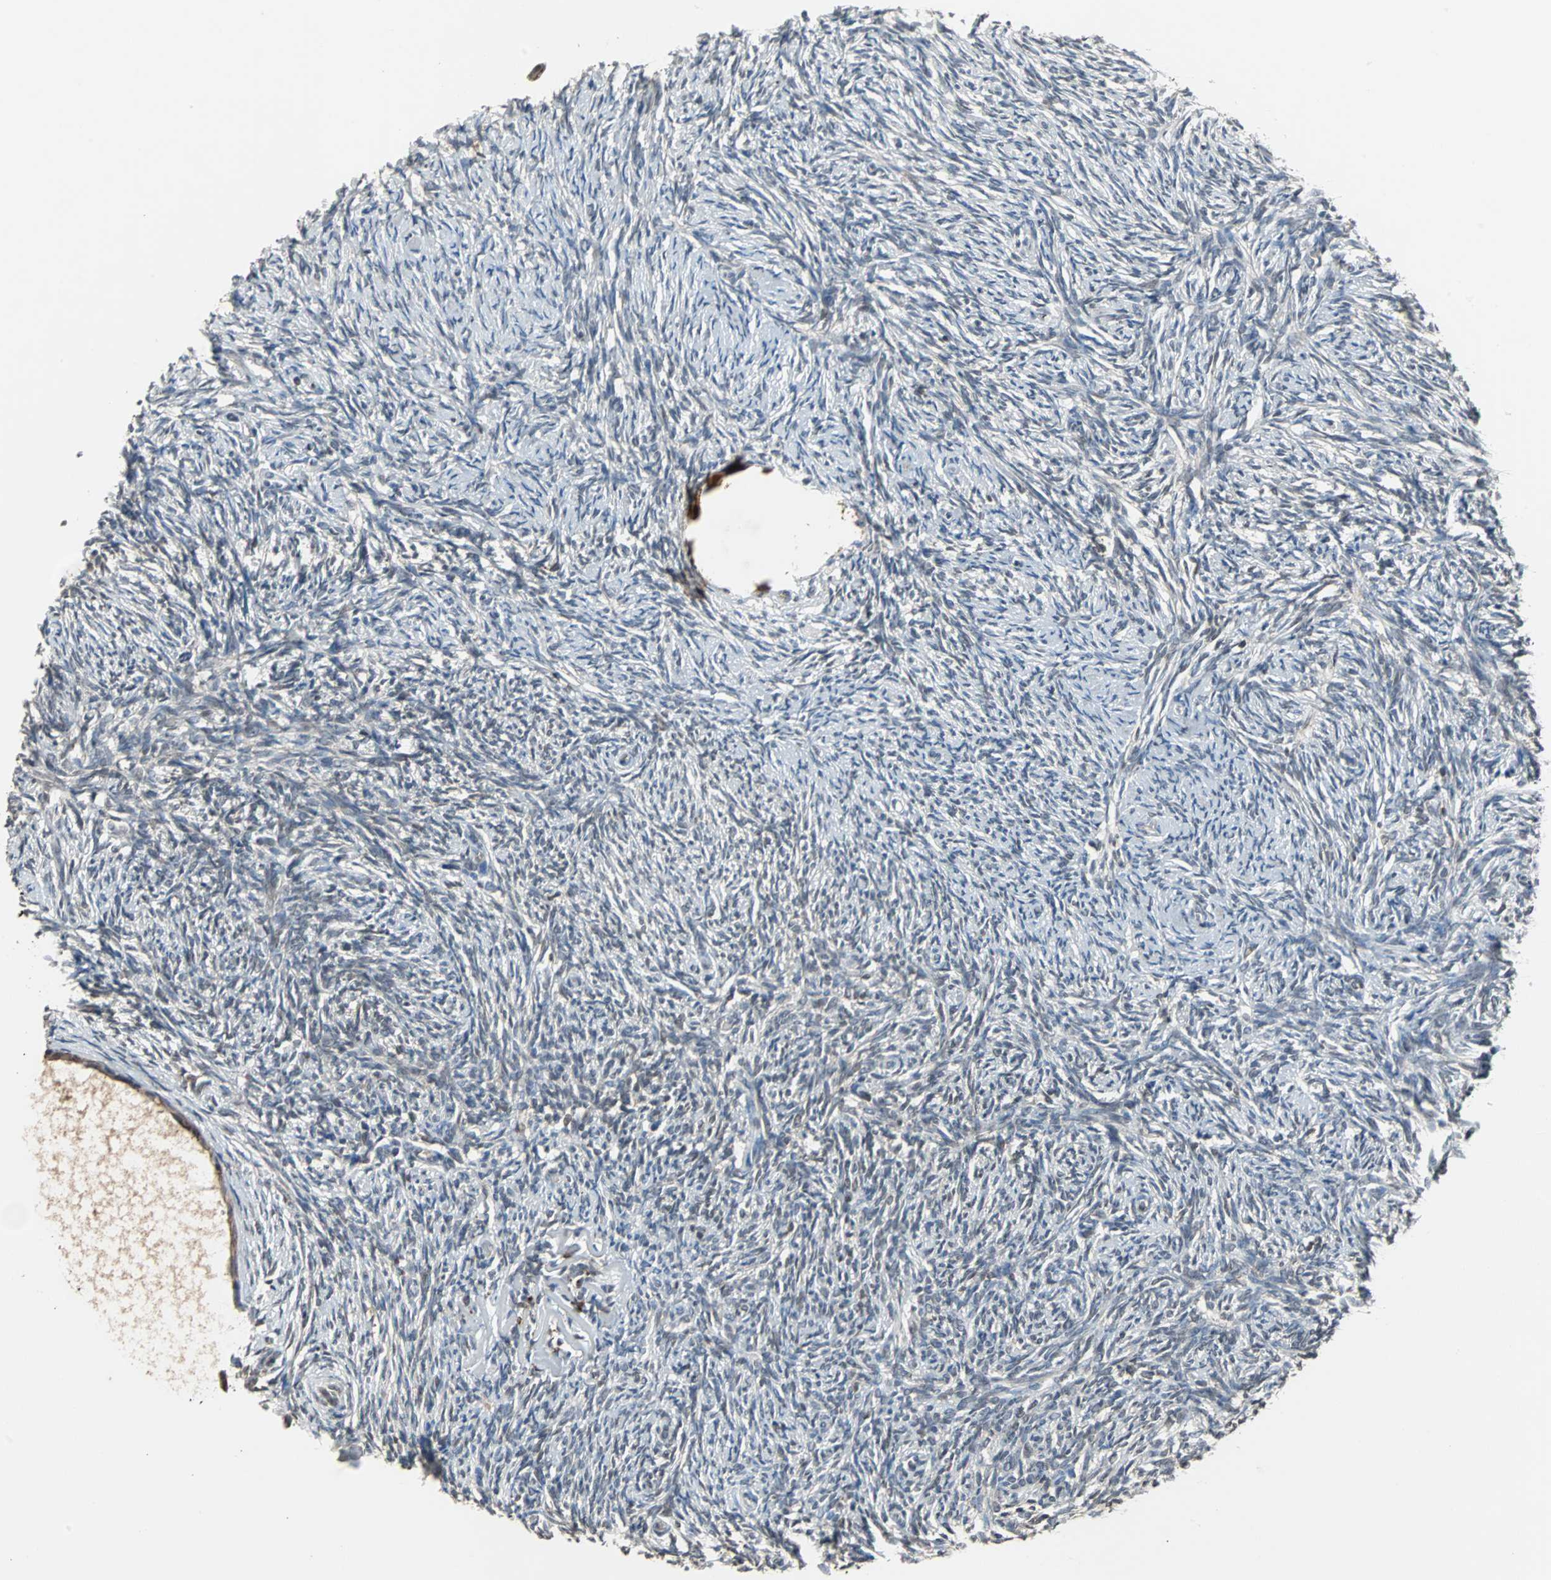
{"staining": {"intensity": "weak", "quantity": "25%-75%", "location": "cytoplasmic/membranous"}, "tissue": "ovary", "cell_type": "Follicle cells", "image_type": "normal", "snomed": [{"axis": "morphology", "description": "Normal tissue, NOS"}, {"axis": "topography", "description": "Ovary"}], "caption": "There is low levels of weak cytoplasmic/membranous expression in follicle cells of normal ovary, as demonstrated by immunohistochemical staining (brown color).", "gene": "LSR", "patient": {"sex": "female", "age": 60}}